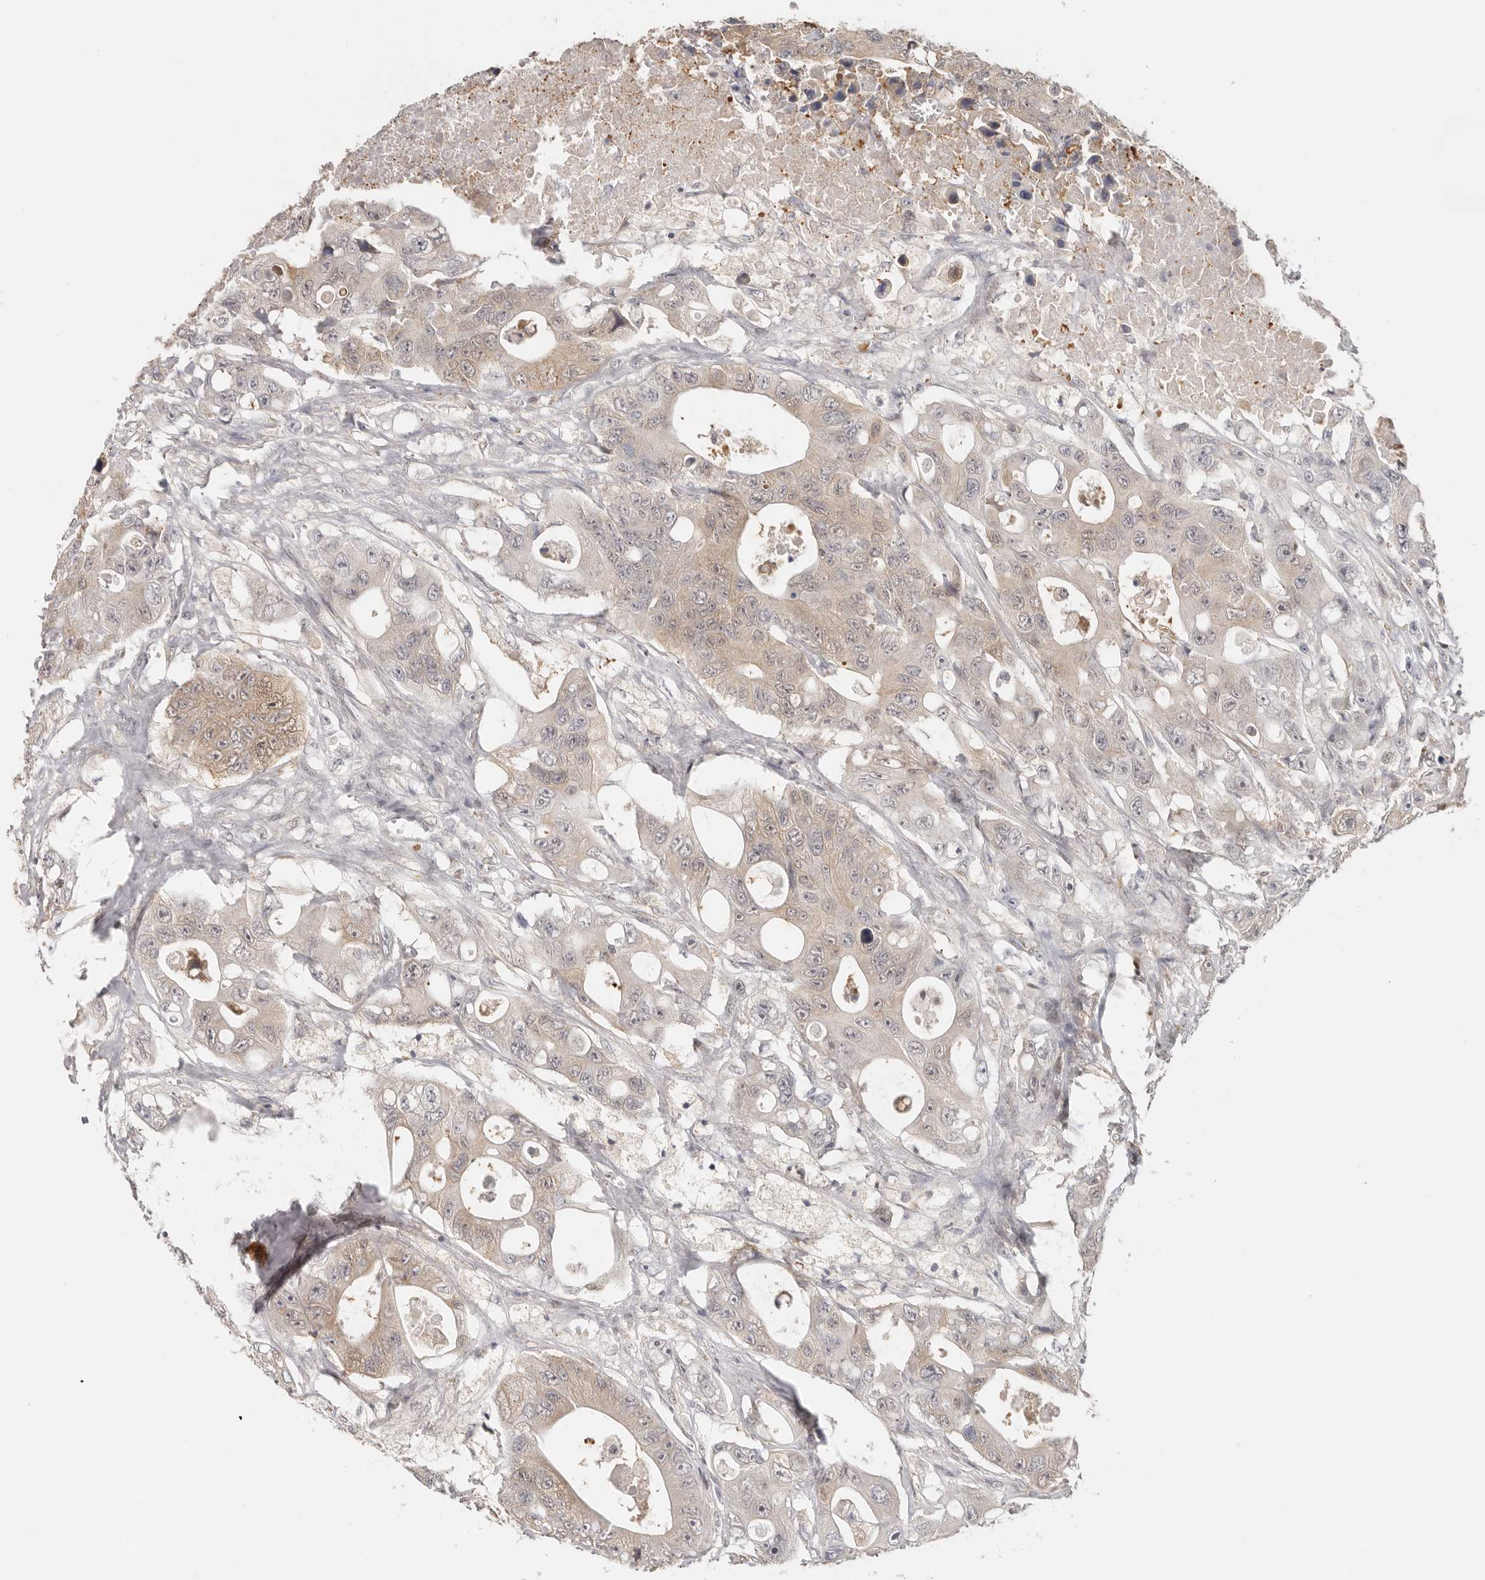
{"staining": {"intensity": "weak", "quantity": ">75%", "location": "cytoplasmic/membranous"}, "tissue": "colorectal cancer", "cell_type": "Tumor cells", "image_type": "cancer", "snomed": [{"axis": "morphology", "description": "Adenocarcinoma, NOS"}, {"axis": "topography", "description": "Colon"}], "caption": "Adenocarcinoma (colorectal) was stained to show a protein in brown. There is low levels of weak cytoplasmic/membranous staining in approximately >75% of tumor cells. Using DAB (brown) and hematoxylin (blue) stains, captured at high magnification using brightfield microscopy.", "gene": "LARP7", "patient": {"sex": "female", "age": 46}}